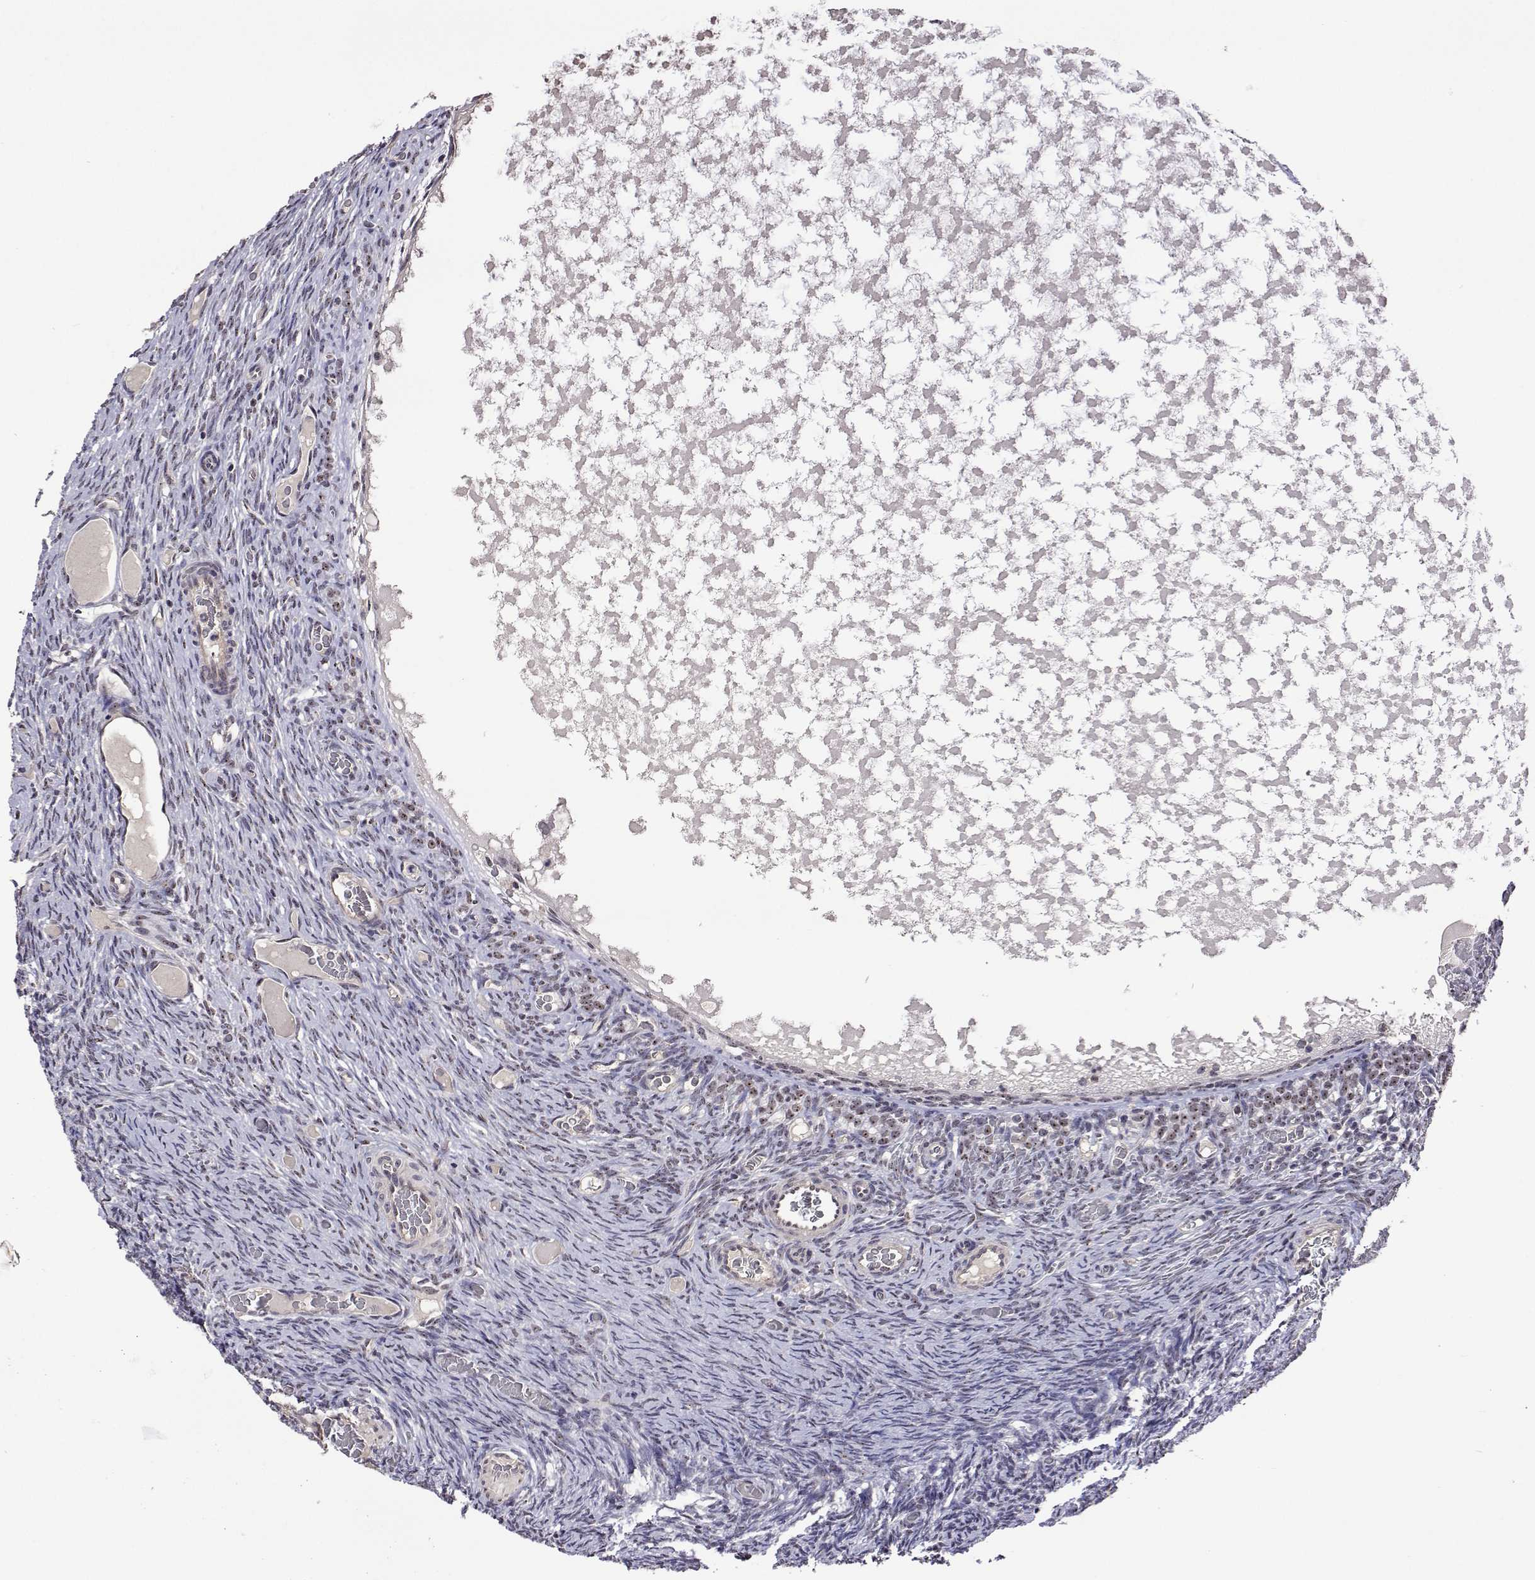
{"staining": {"intensity": "weak", "quantity": "<25%", "location": "nuclear"}, "tissue": "ovary", "cell_type": "Ovarian stroma cells", "image_type": "normal", "snomed": [{"axis": "morphology", "description": "Normal tissue, NOS"}, {"axis": "topography", "description": "Ovary"}], "caption": "Benign ovary was stained to show a protein in brown. There is no significant positivity in ovarian stroma cells.", "gene": "NHP2", "patient": {"sex": "female", "age": 34}}